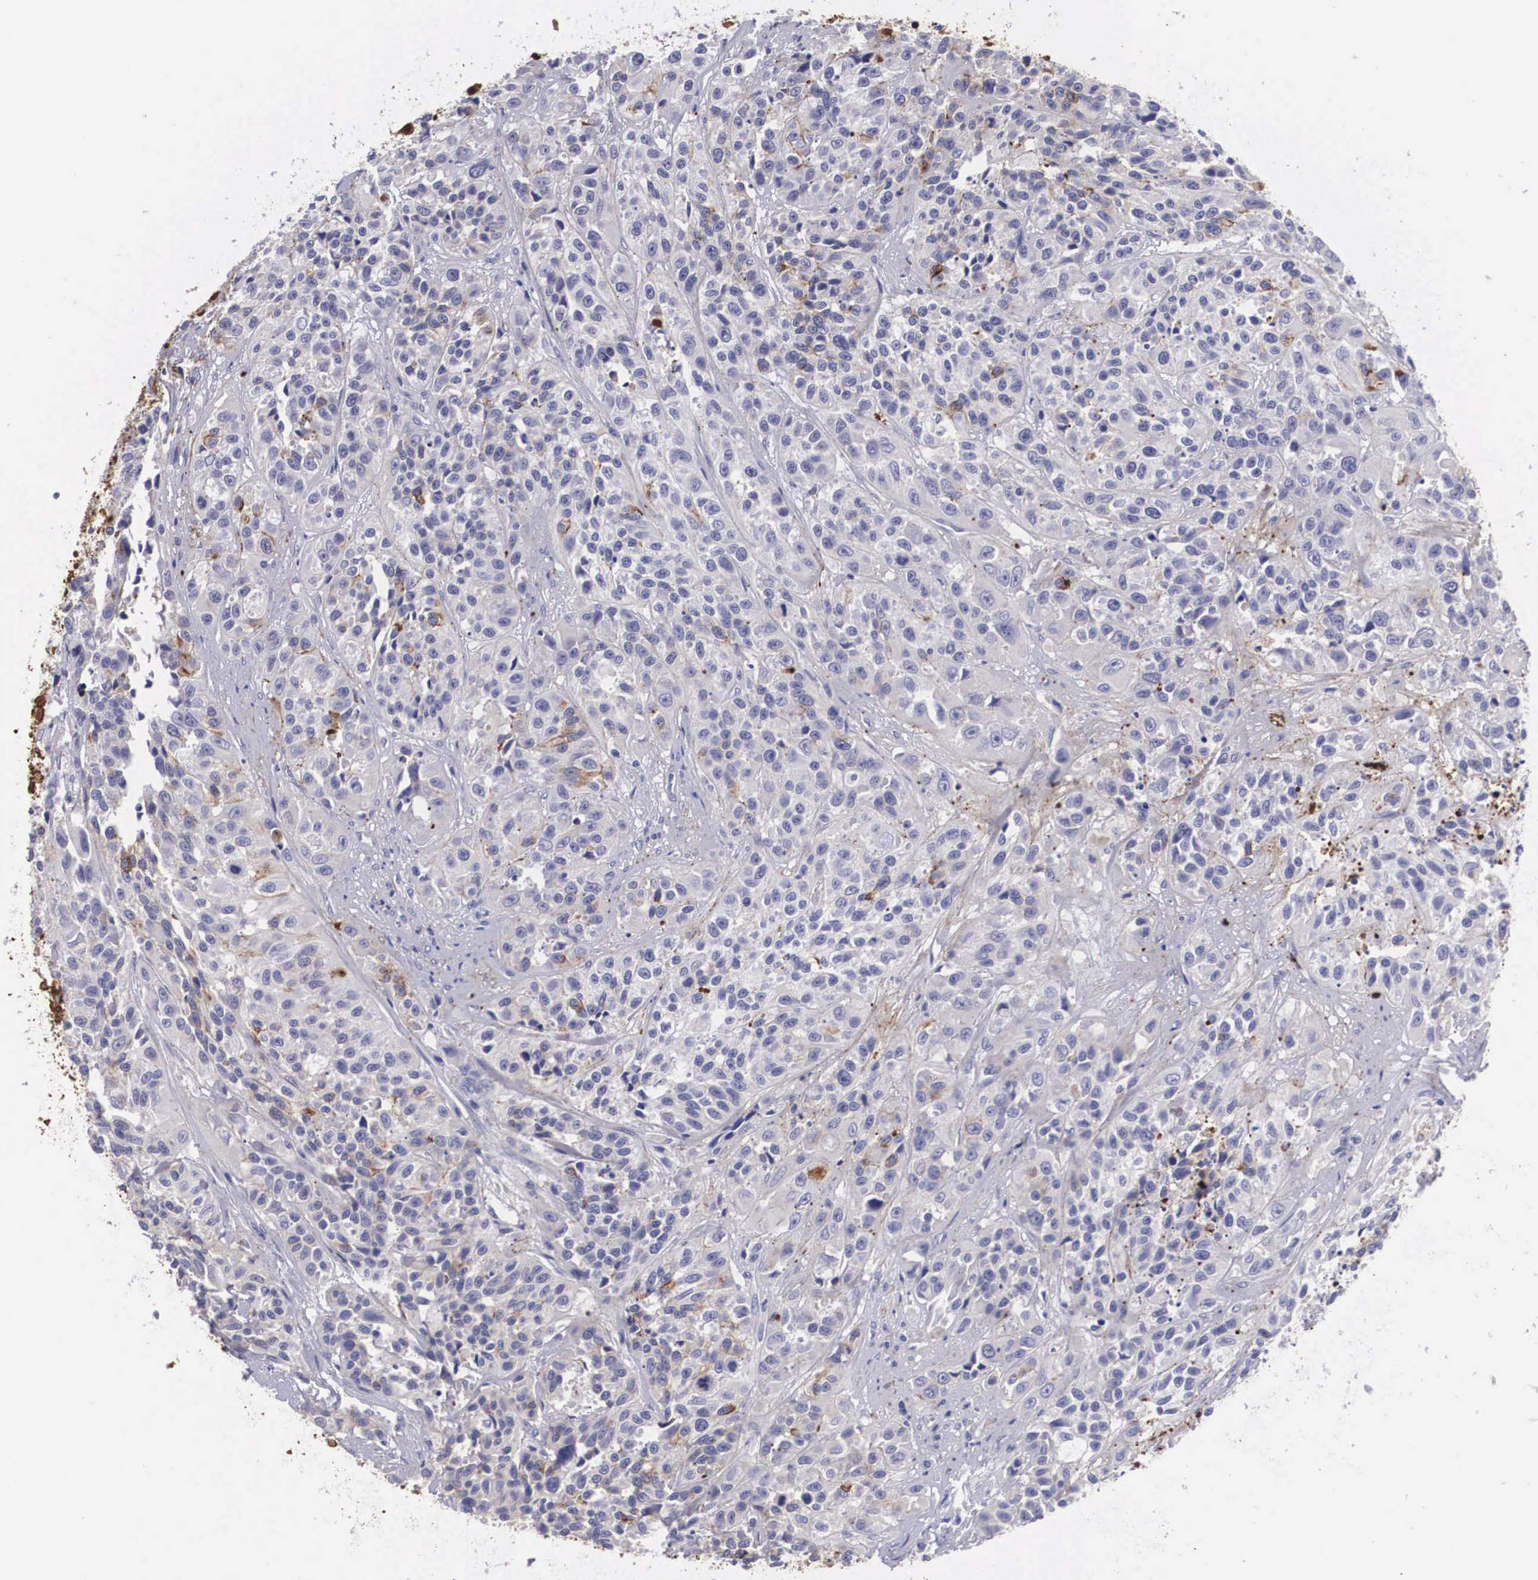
{"staining": {"intensity": "negative", "quantity": "none", "location": "none"}, "tissue": "urothelial cancer", "cell_type": "Tumor cells", "image_type": "cancer", "snomed": [{"axis": "morphology", "description": "Urothelial carcinoma, High grade"}, {"axis": "topography", "description": "Urinary bladder"}], "caption": "Immunohistochemistry of human high-grade urothelial carcinoma shows no staining in tumor cells.", "gene": "CLU", "patient": {"sex": "female", "age": 81}}